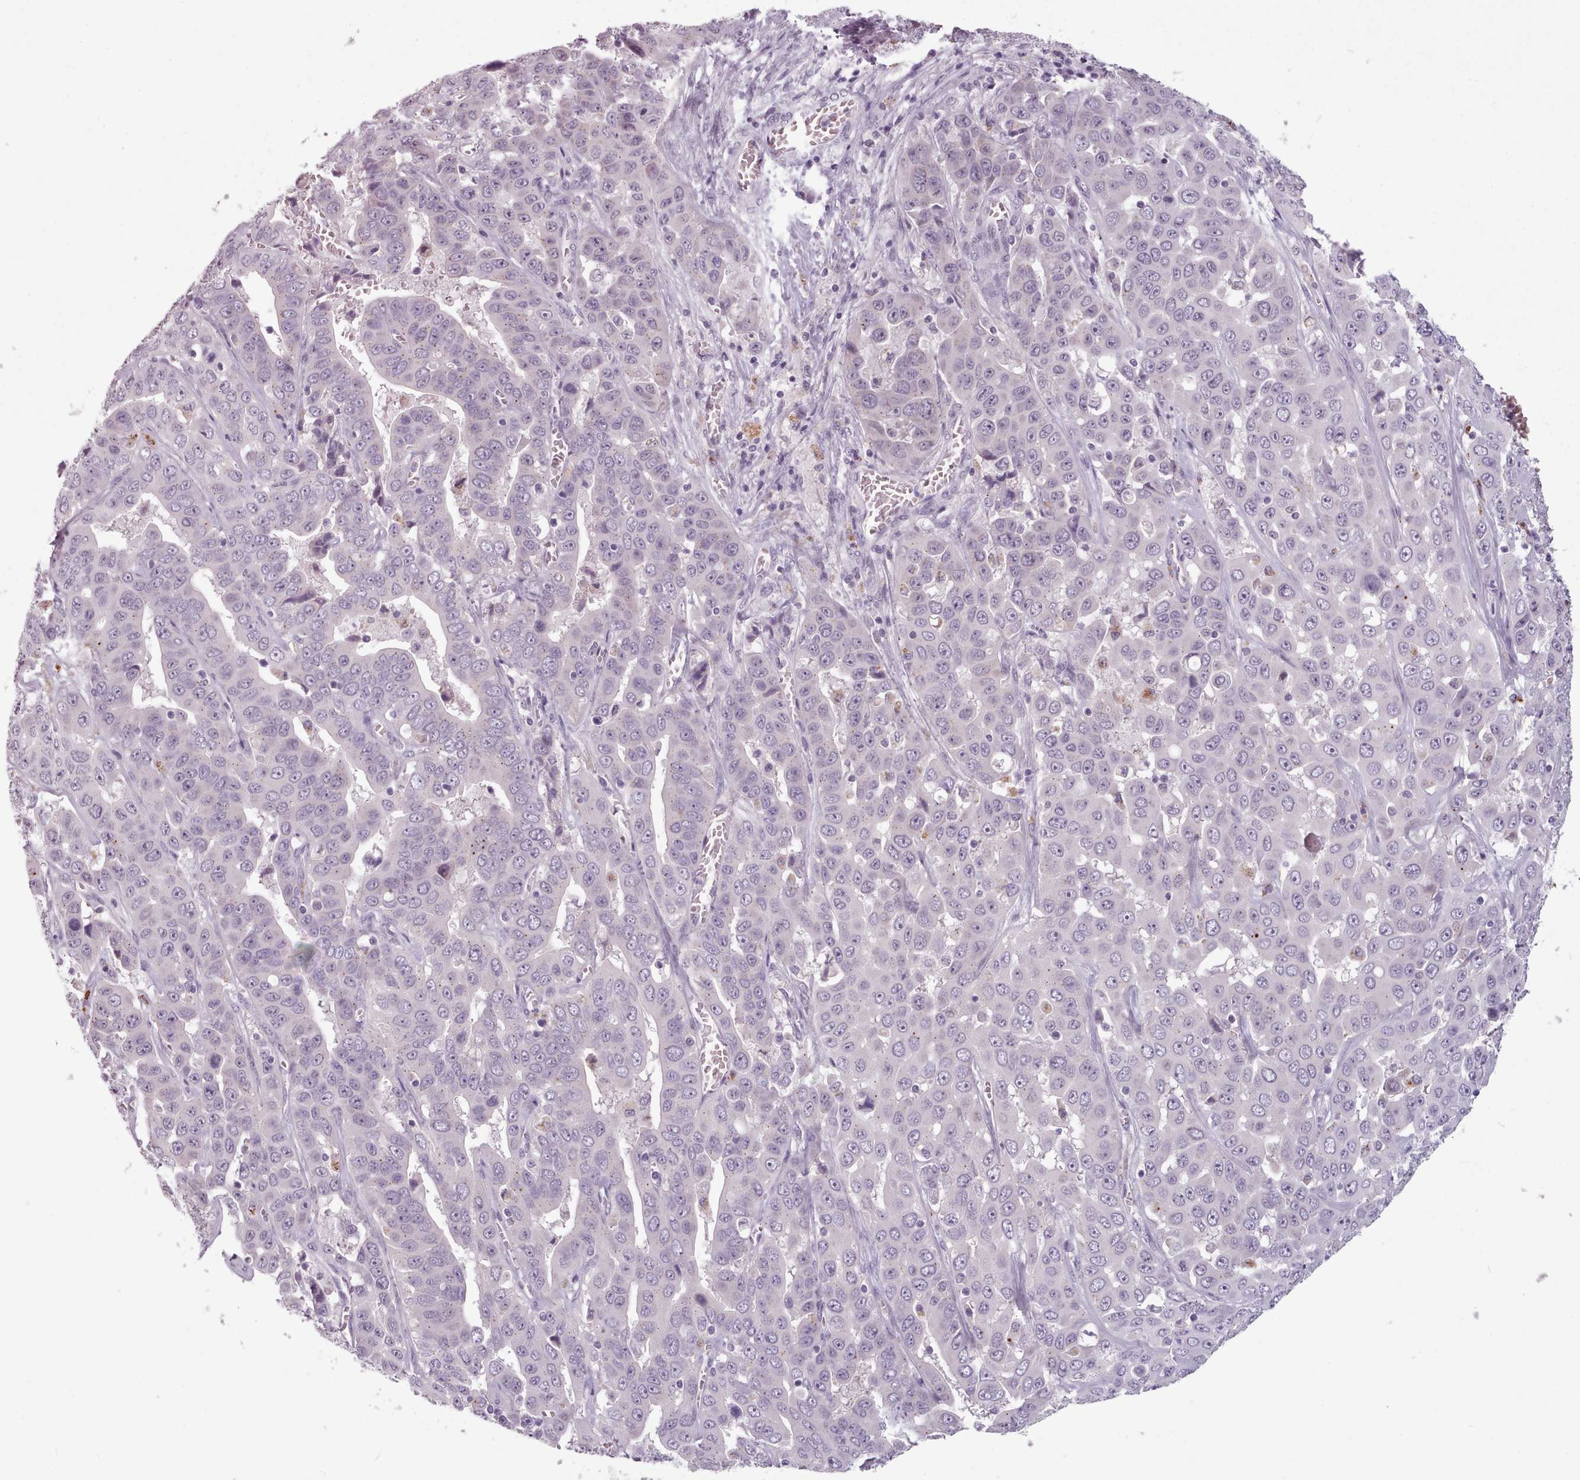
{"staining": {"intensity": "negative", "quantity": "none", "location": "none"}, "tissue": "liver cancer", "cell_type": "Tumor cells", "image_type": "cancer", "snomed": [{"axis": "morphology", "description": "Cholangiocarcinoma"}, {"axis": "topography", "description": "Liver"}], "caption": "High magnification brightfield microscopy of liver cancer stained with DAB (brown) and counterstained with hematoxylin (blue): tumor cells show no significant staining.", "gene": "PBX4", "patient": {"sex": "female", "age": 52}}